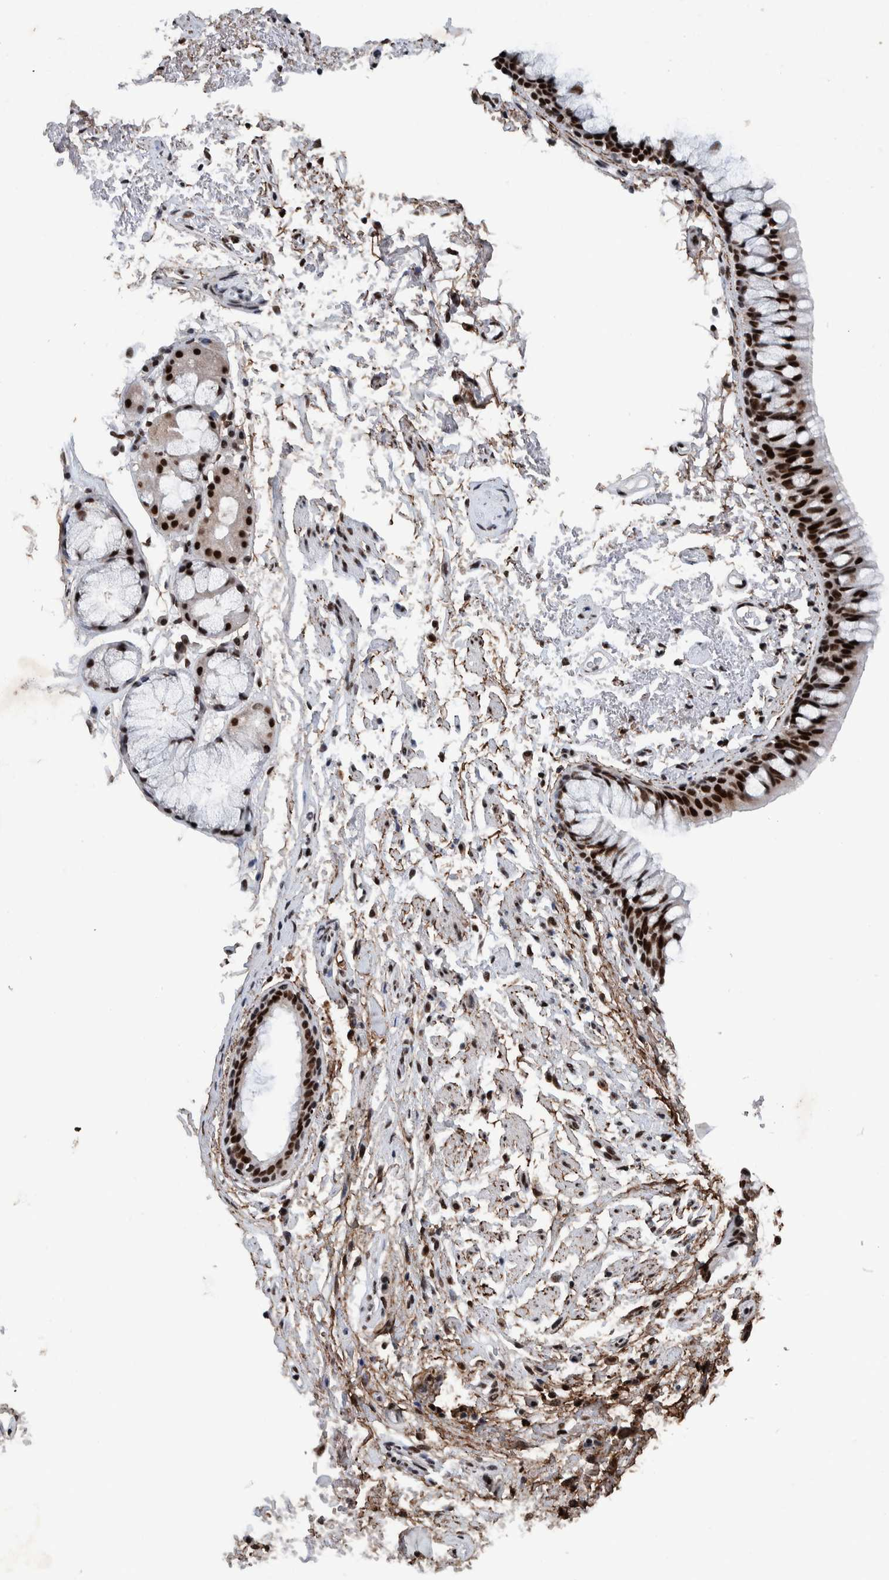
{"staining": {"intensity": "moderate", "quantity": ">75%", "location": "nuclear"}, "tissue": "adipose tissue", "cell_type": "Adipocytes", "image_type": "normal", "snomed": [{"axis": "morphology", "description": "Normal tissue, NOS"}, {"axis": "topography", "description": "Cartilage tissue"}, {"axis": "topography", "description": "Bronchus"}], "caption": "The immunohistochemical stain highlights moderate nuclear expression in adipocytes of normal adipose tissue.", "gene": "TAF10", "patient": {"sex": "female", "age": 73}}